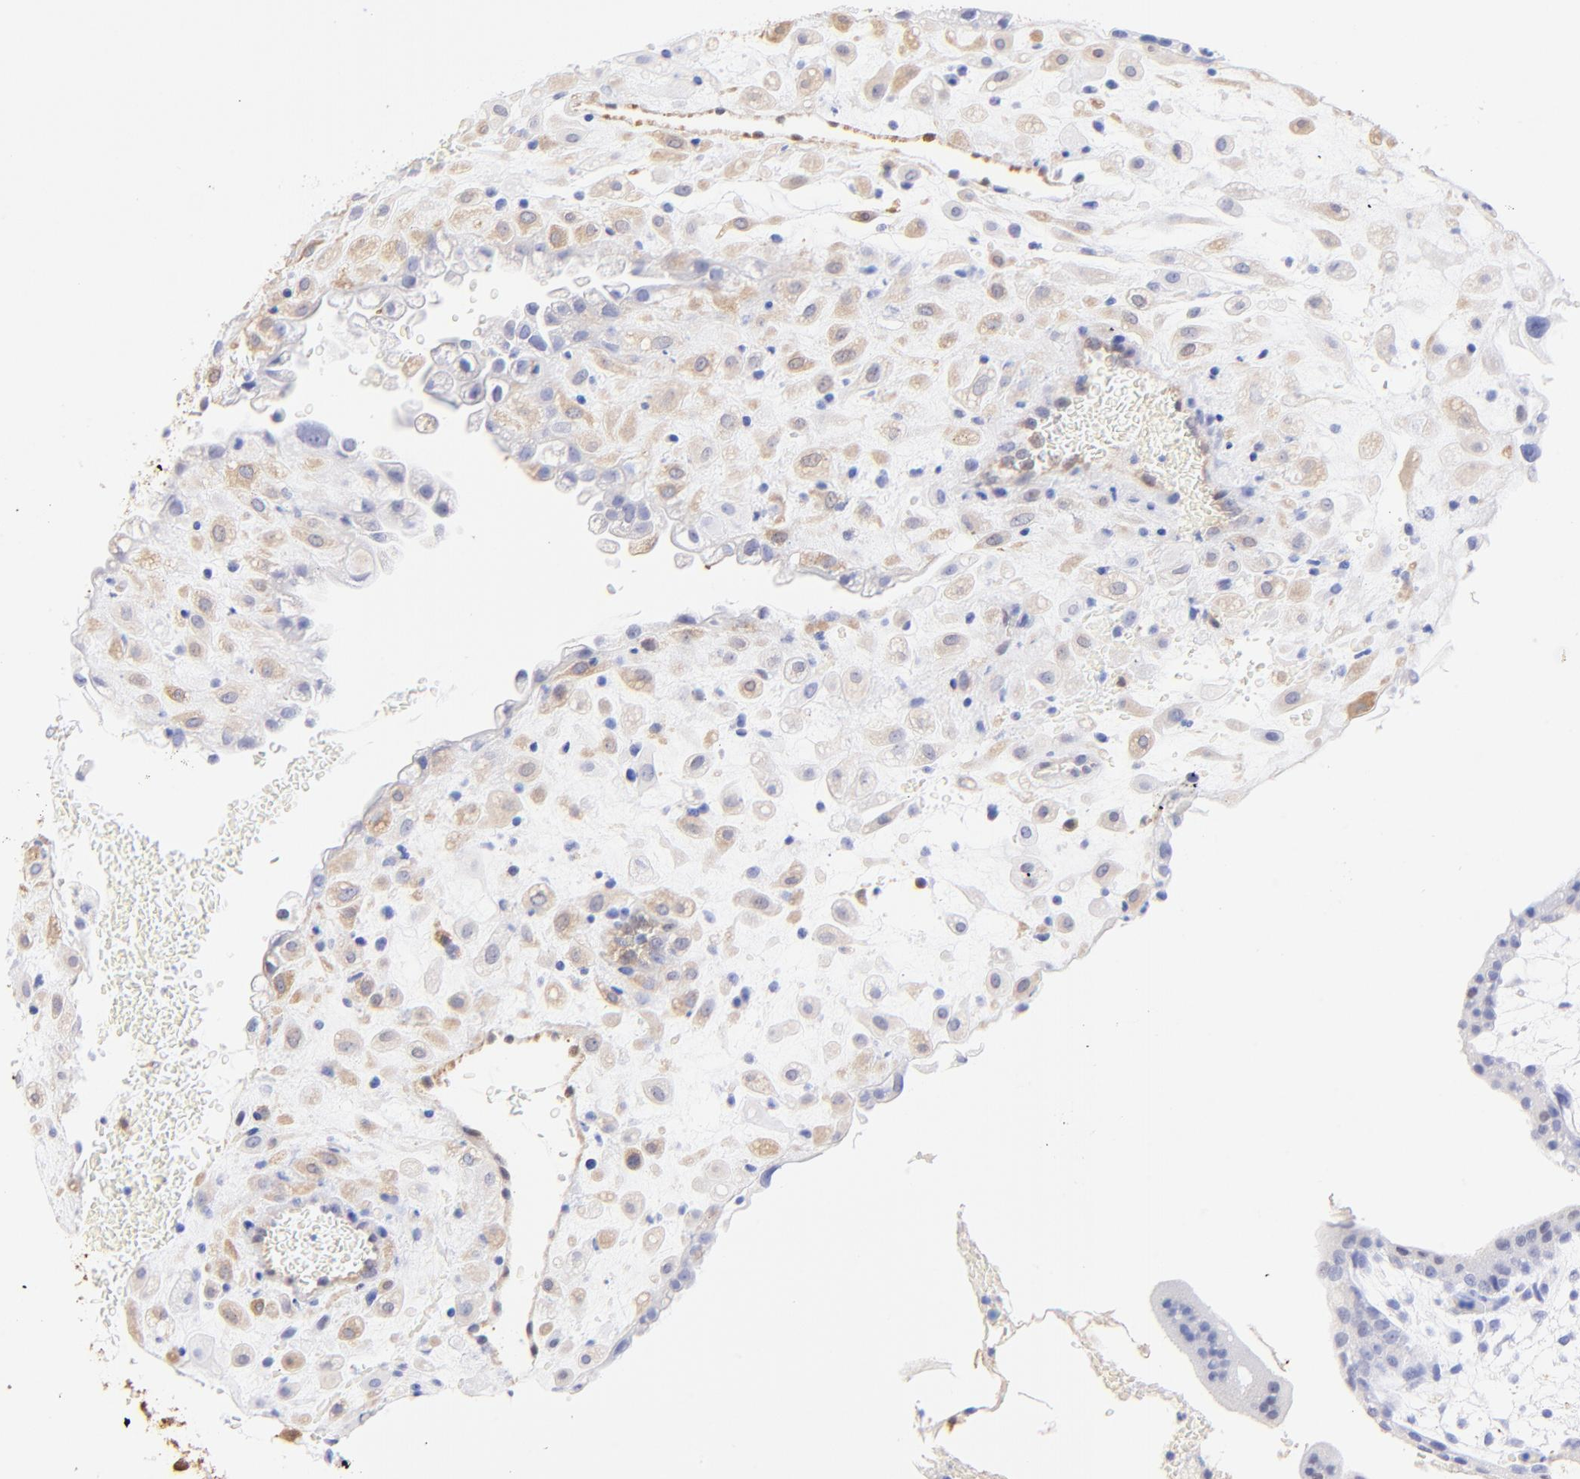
{"staining": {"intensity": "weak", "quantity": ">75%", "location": "cytoplasmic/membranous"}, "tissue": "placenta", "cell_type": "Decidual cells", "image_type": "normal", "snomed": [{"axis": "morphology", "description": "Normal tissue, NOS"}, {"axis": "topography", "description": "Placenta"}], "caption": "A high-resolution photomicrograph shows immunohistochemistry staining of normal placenta, which reveals weak cytoplasmic/membranous positivity in approximately >75% of decidual cells.", "gene": "ALDH1A1", "patient": {"sex": "female", "age": 35}}